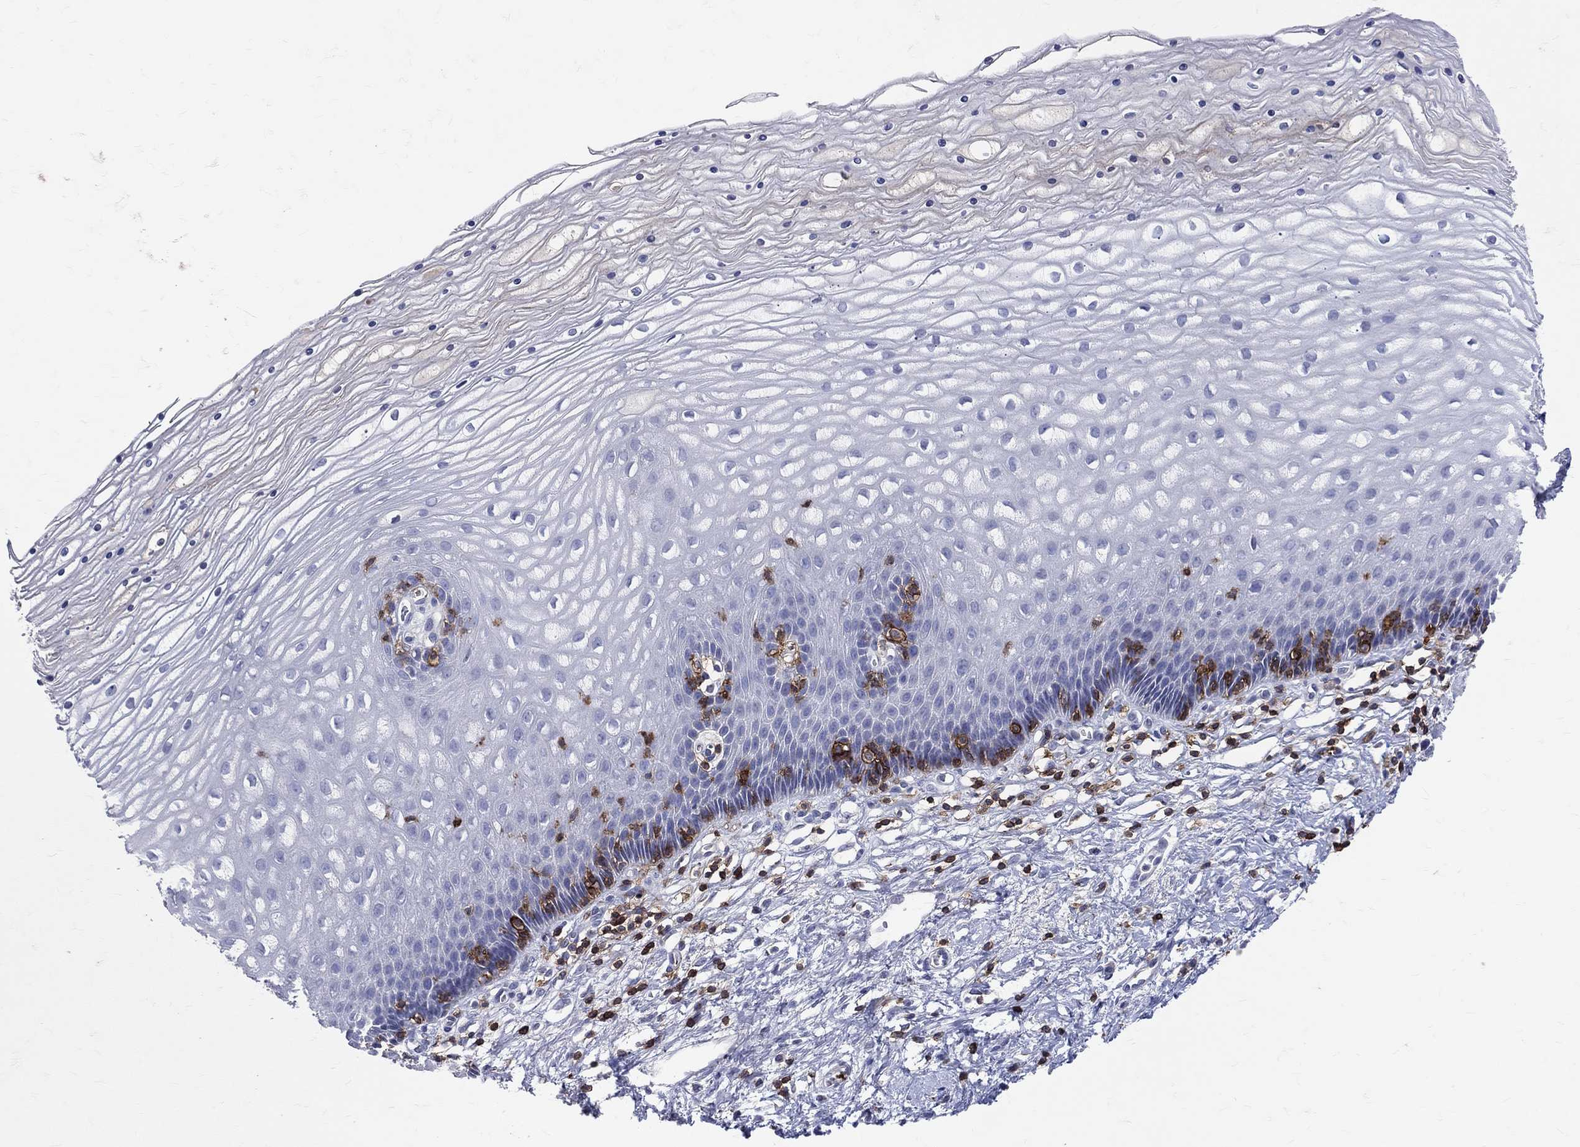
{"staining": {"intensity": "negative", "quantity": "none", "location": "none"}, "tissue": "cervix", "cell_type": "Glandular cells", "image_type": "normal", "snomed": [{"axis": "morphology", "description": "Normal tissue, NOS"}, {"axis": "topography", "description": "Cervix"}], "caption": "Human cervix stained for a protein using immunohistochemistry reveals no positivity in glandular cells.", "gene": "LAT", "patient": {"sex": "female", "age": 35}}